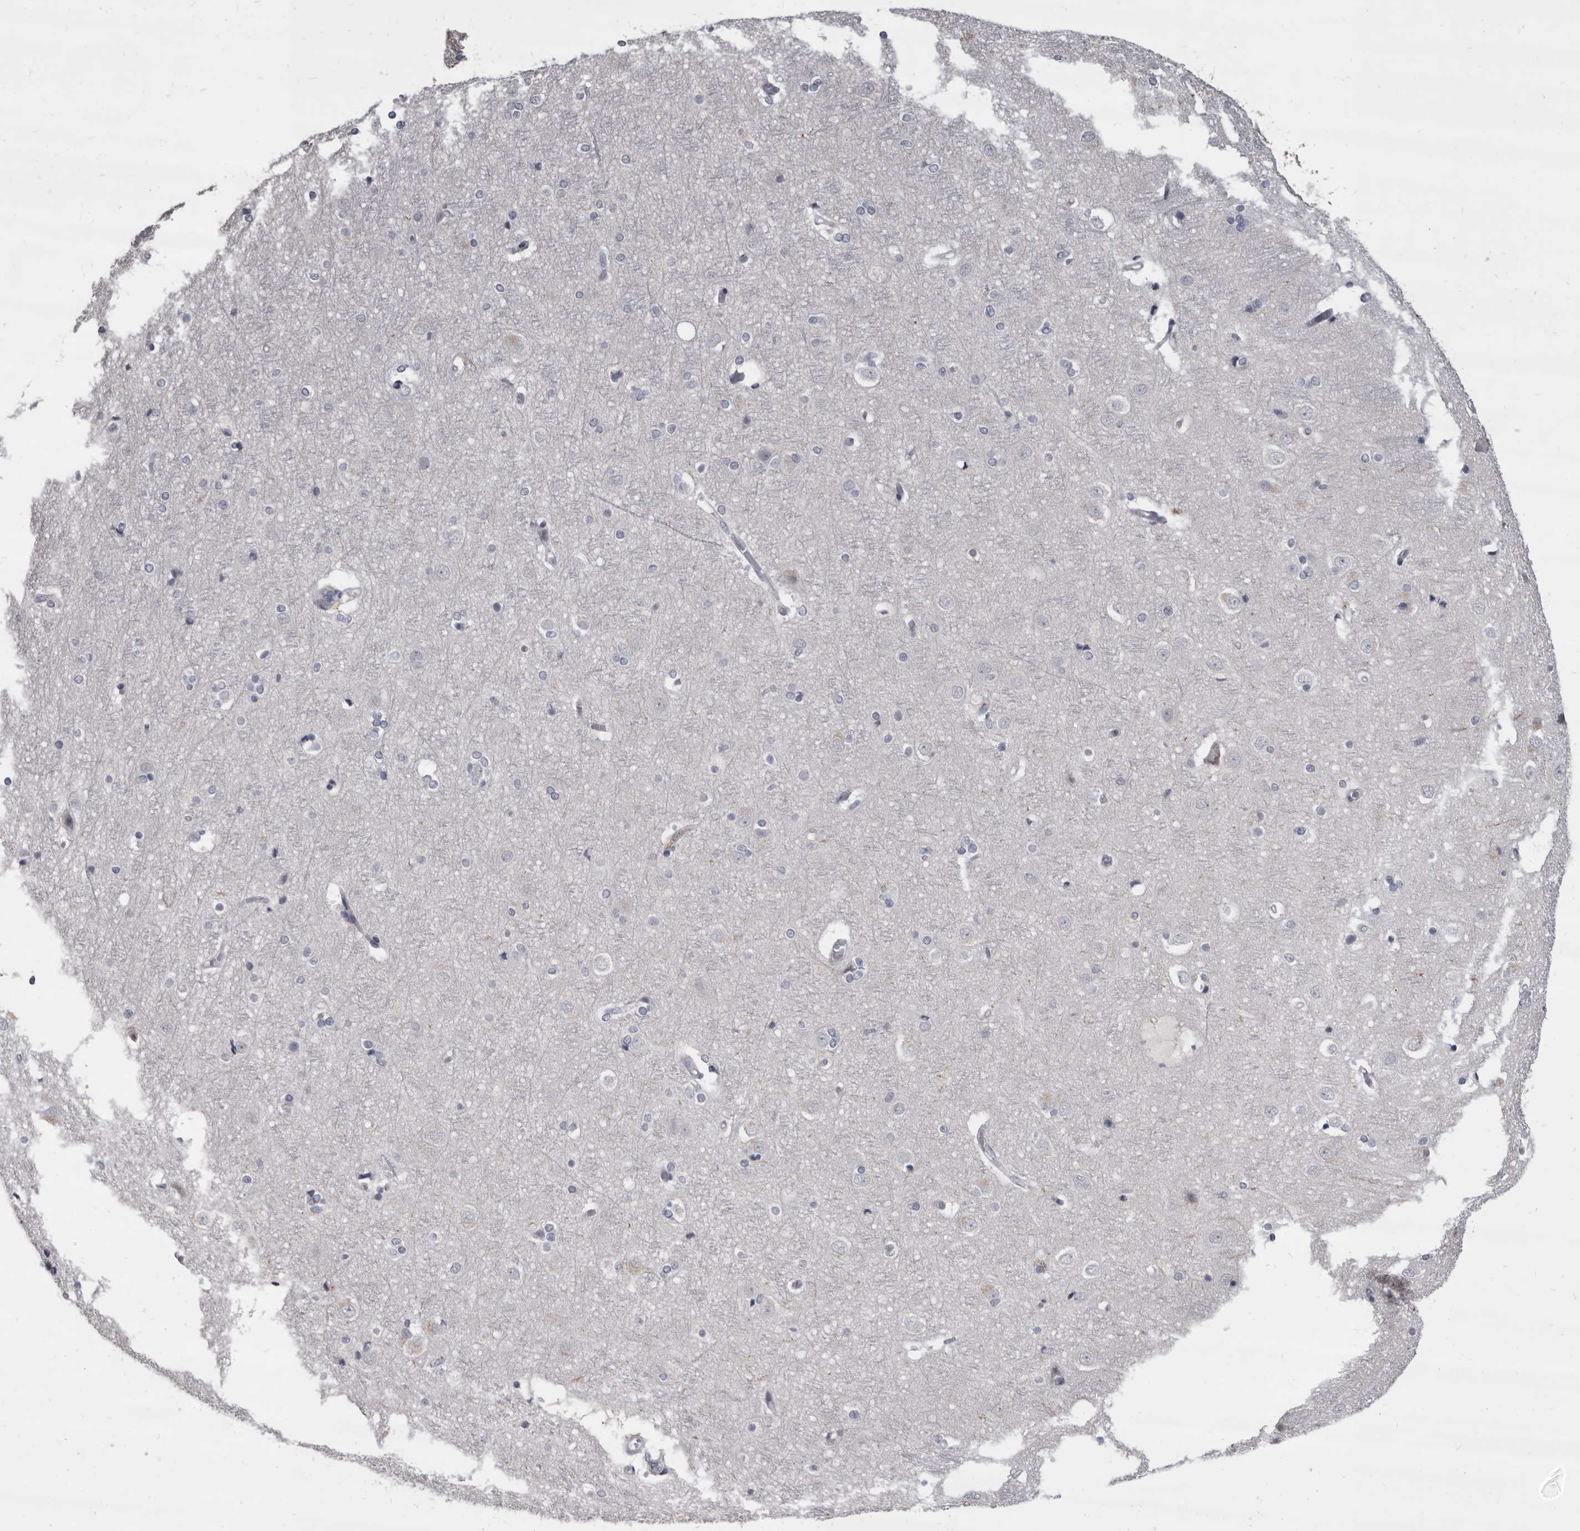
{"staining": {"intensity": "negative", "quantity": "none", "location": "none"}, "tissue": "cerebral cortex", "cell_type": "Endothelial cells", "image_type": "normal", "snomed": [{"axis": "morphology", "description": "Normal tissue, NOS"}, {"axis": "topography", "description": "Cerebral cortex"}], "caption": "The histopathology image demonstrates no staining of endothelial cells in unremarkable cerebral cortex.", "gene": "GZMH", "patient": {"sex": "male", "age": 54}}